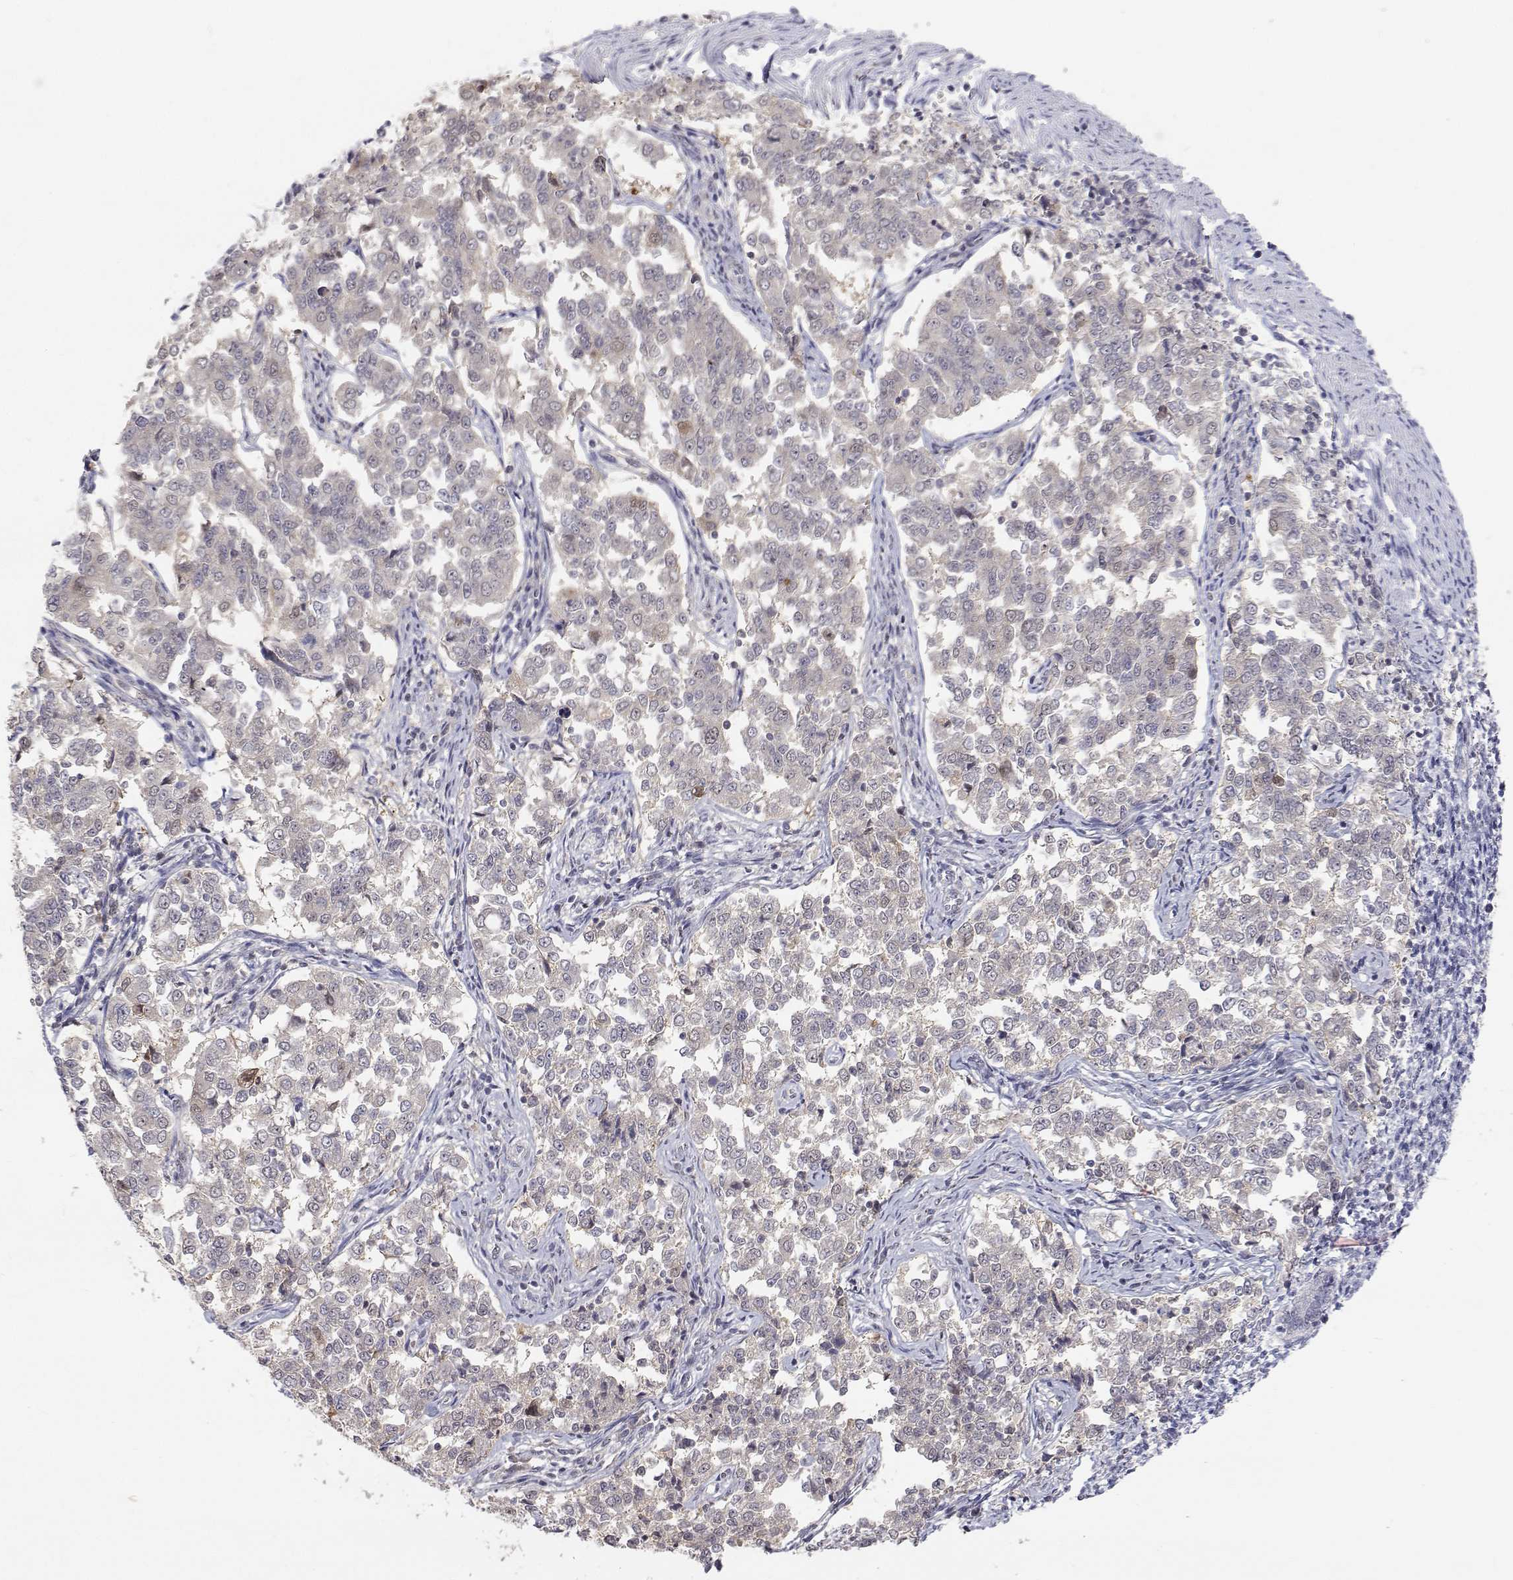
{"staining": {"intensity": "weak", "quantity": "25%-75%", "location": "nuclear"}, "tissue": "endometrial cancer", "cell_type": "Tumor cells", "image_type": "cancer", "snomed": [{"axis": "morphology", "description": "Adenocarcinoma, NOS"}, {"axis": "topography", "description": "Endometrium"}], "caption": "A brown stain highlights weak nuclear expression of a protein in human endometrial cancer (adenocarcinoma) tumor cells. The staining was performed using DAB (3,3'-diaminobenzidine), with brown indicating positive protein expression. Nuclei are stained blue with hematoxylin.", "gene": "MYPN", "patient": {"sex": "female", "age": 43}}